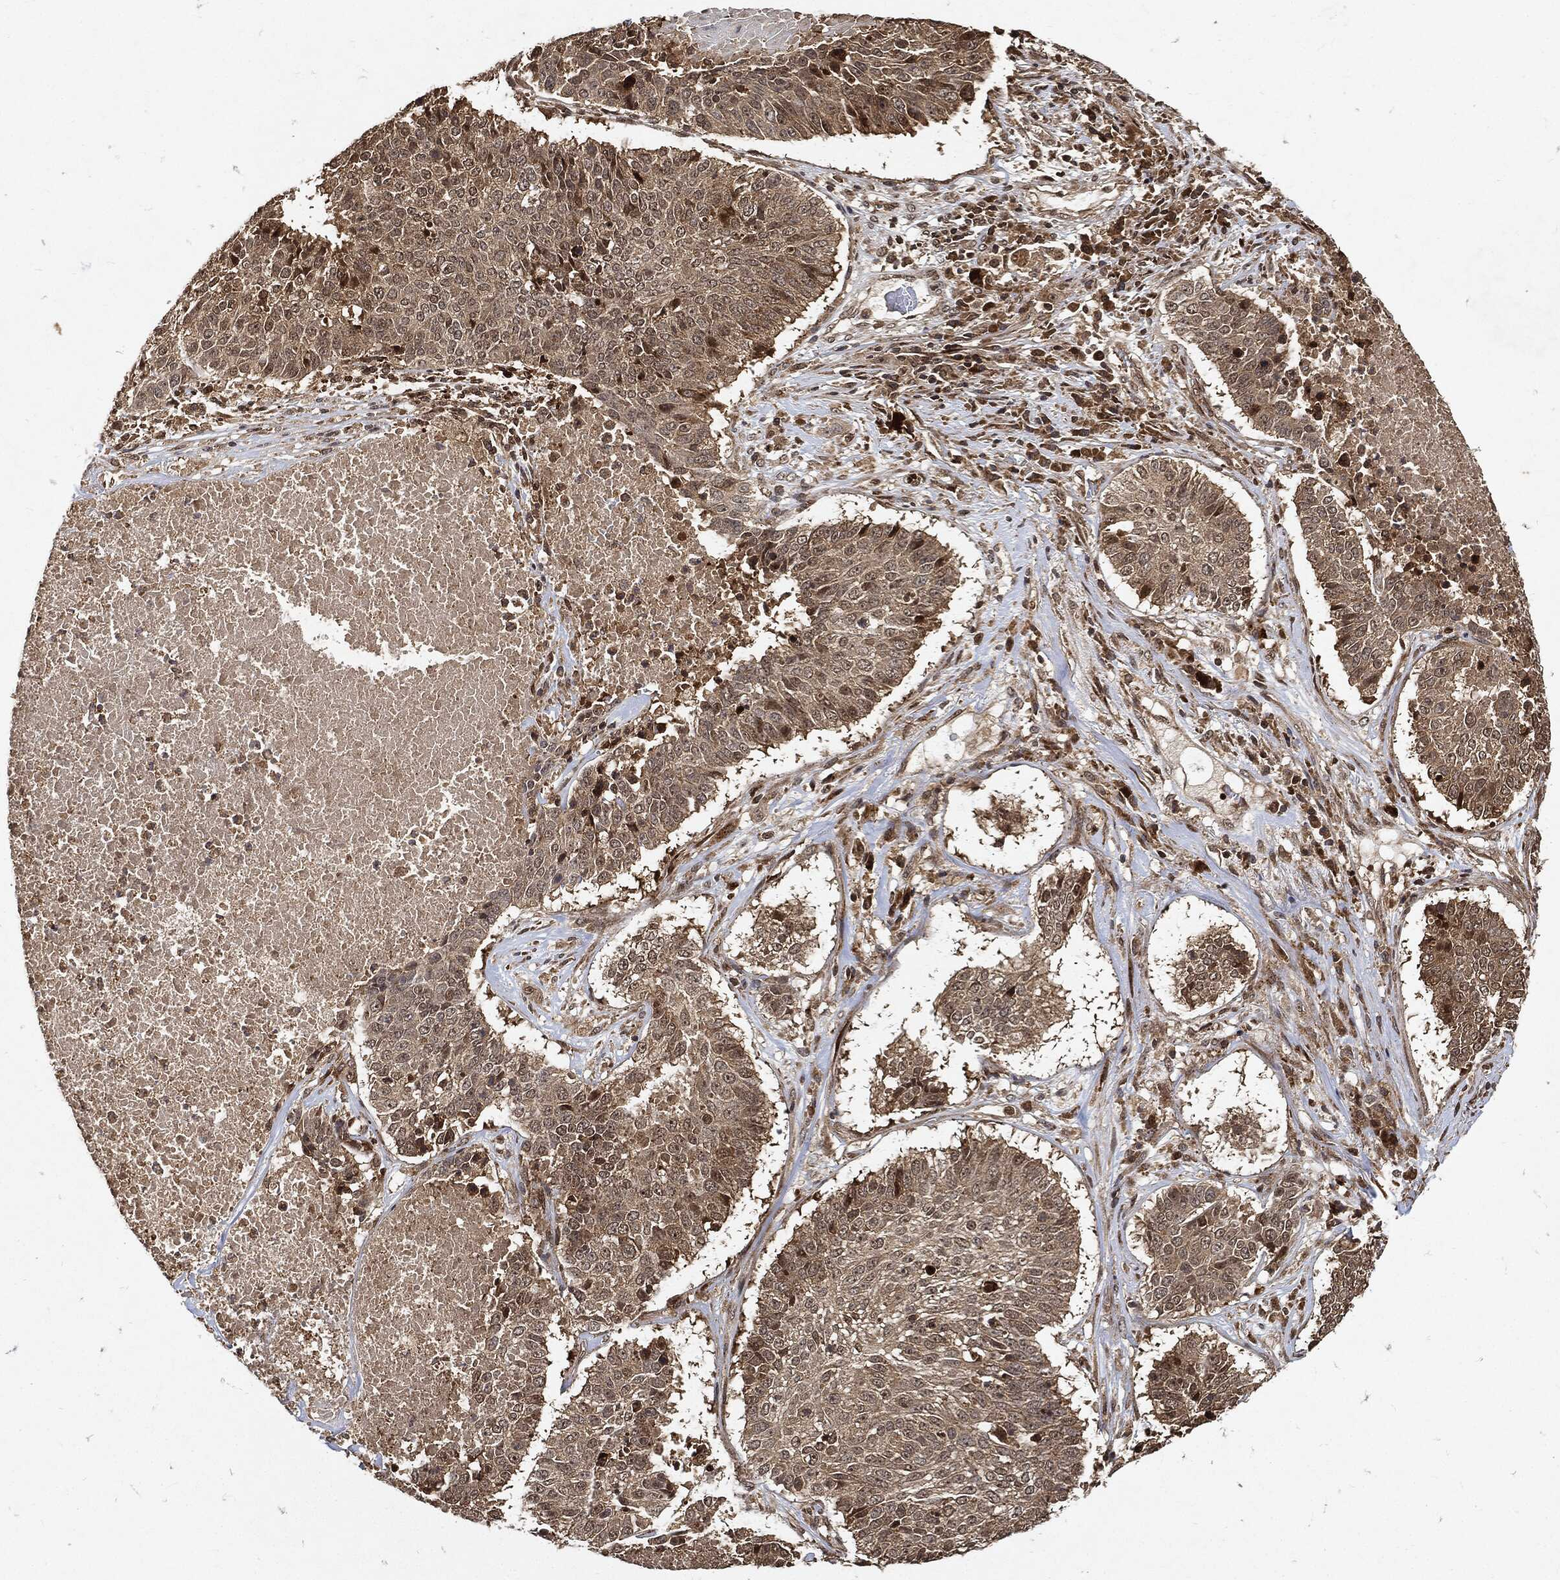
{"staining": {"intensity": "weak", "quantity": ">75%", "location": "cytoplasmic/membranous"}, "tissue": "lung cancer", "cell_type": "Tumor cells", "image_type": "cancer", "snomed": [{"axis": "morphology", "description": "Squamous cell carcinoma, NOS"}, {"axis": "topography", "description": "Lung"}], "caption": "The photomicrograph reveals staining of lung cancer (squamous cell carcinoma), revealing weak cytoplasmic/membranous protein positivity (brown color) within tumor cells. The protein is shown in brown color, while the nuclei are stained blue.", "gene": "ZNF226", "patient": {"sex": "male", "age": 64}}